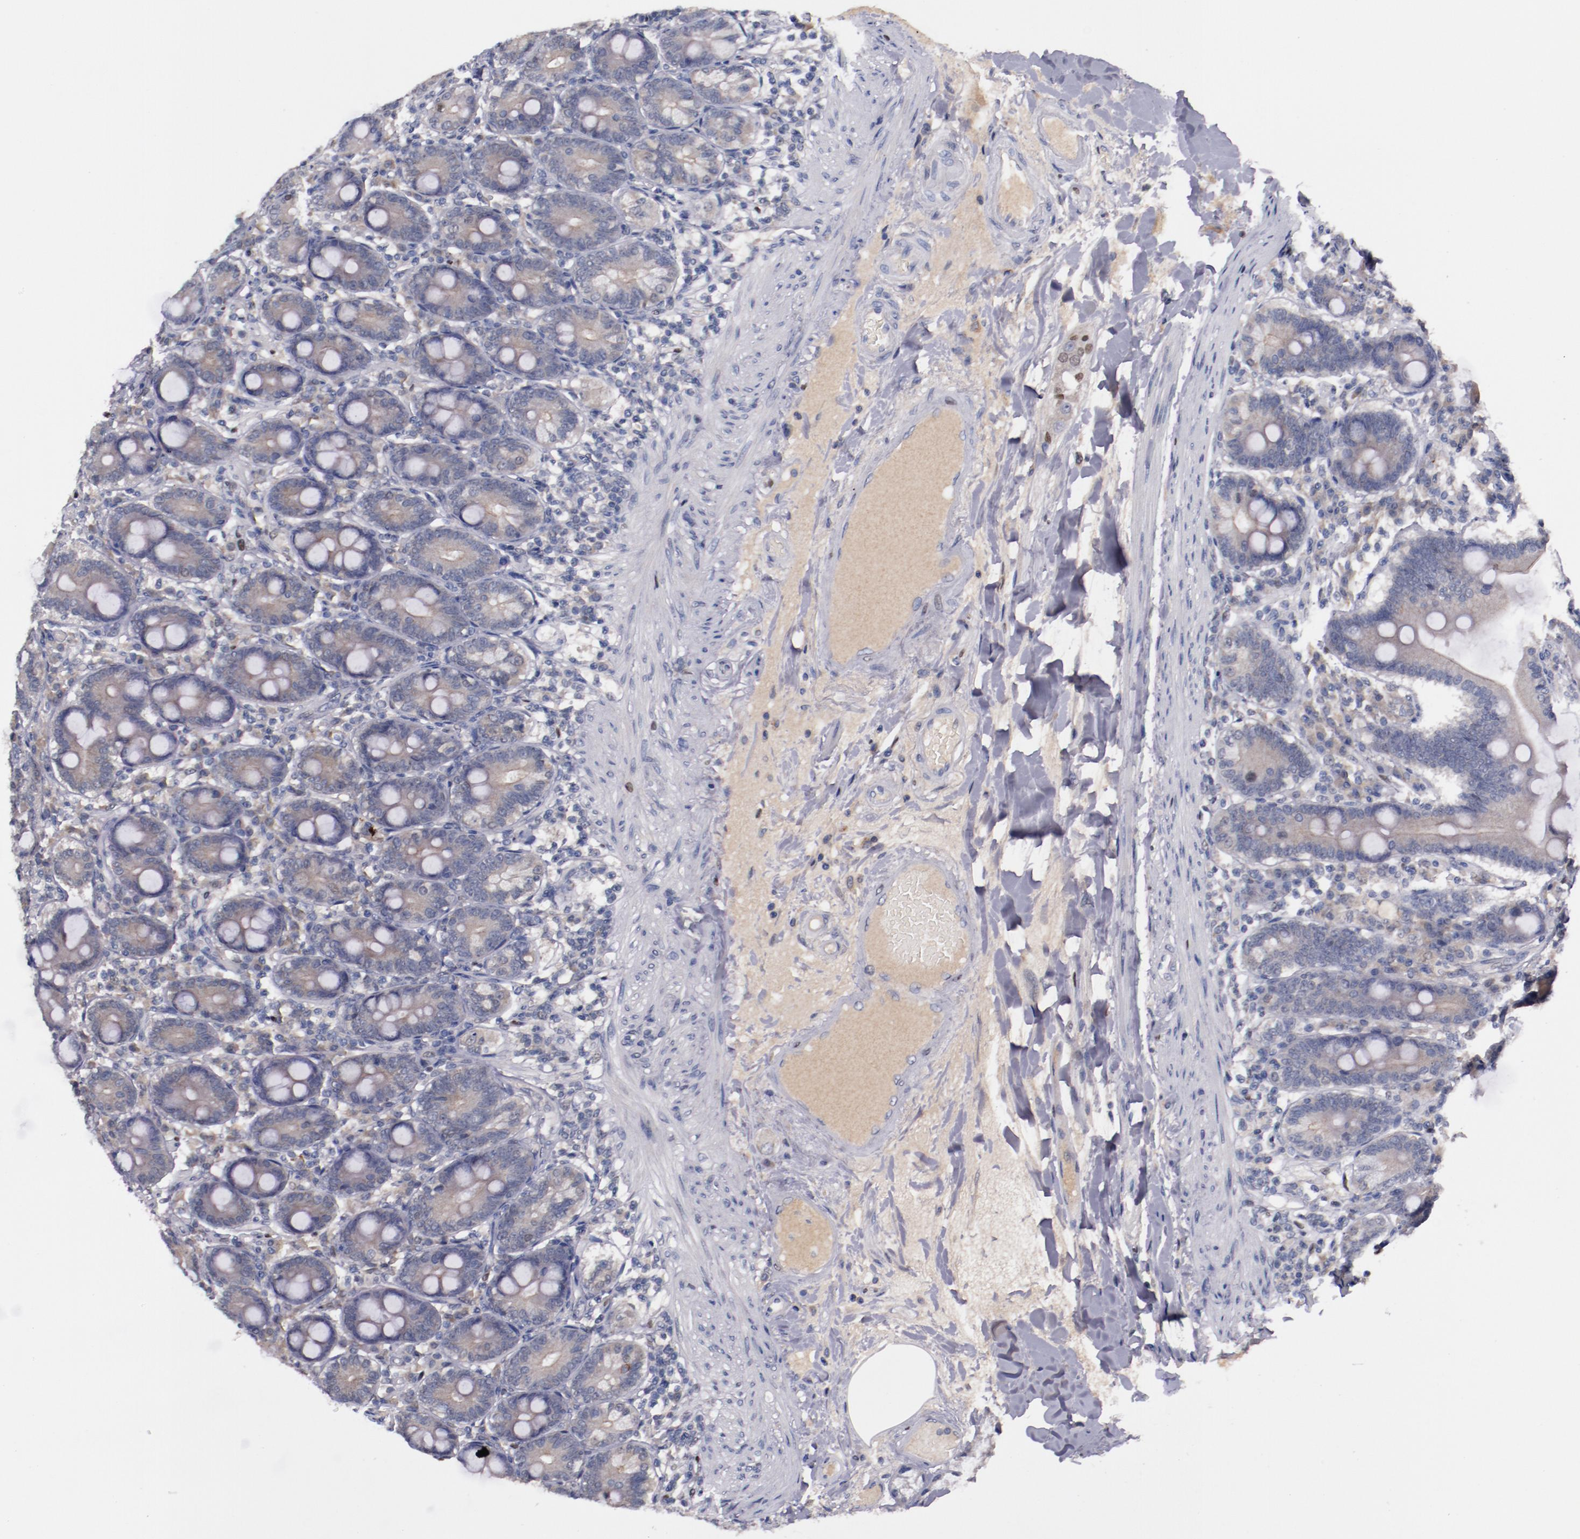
{"staining": {"intensity": "weak", "quantity": ">75%", "location": "cytoplasmic/membranous"}, "tissue": "duodenum", "cell_type": "Glandular cells", "image_type": "normal", "snomed": [{"axis": "morphology", "description": "Normal tissue, NOS"}, {"axis": "topography", "description": "Duodenum"}], "caption": "Immunohistochemistry of unremarkable duodenum reveals low levels of weak cytoplasmic/membranous expression in about >75% of glandular cells.", "gene": "FAM81A", "patient": {"sex": "female", "age": 64}}